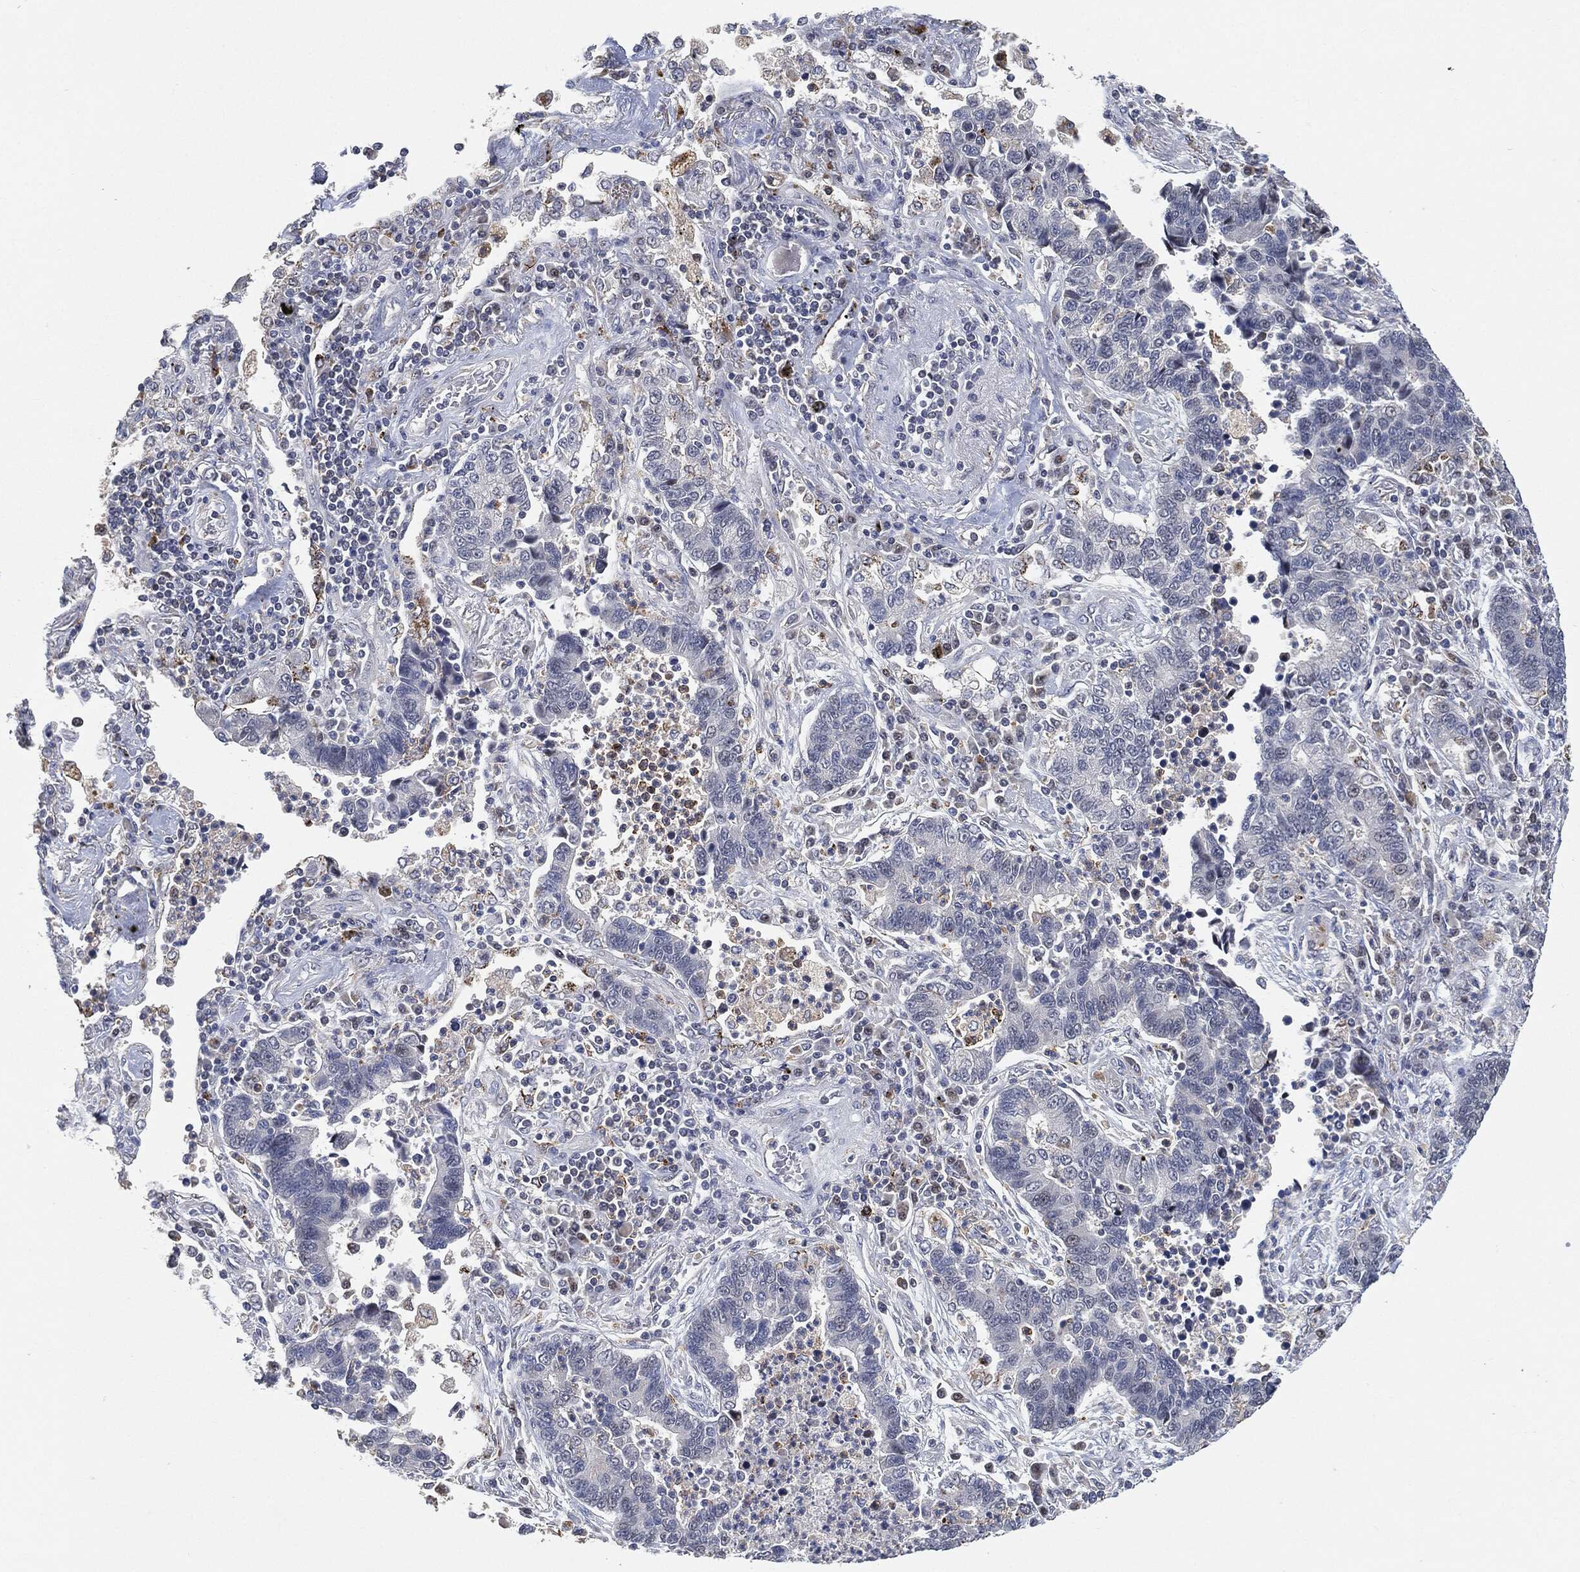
{"staining": {"intensity": "negative", "quantity": "none", "location": "none"}, "tissue": "lung cancer", "cell_type": "Tumor cells", "image_type": "cancer", "snomed": [{"axis": "morphology", "description": "Adenocarcinoma, NOS"}, {"axis": "topography", "description": "Lung"}], "caption": "DAB immunohistochemical staining of human lung adenocarcinoma exhibits no significant expression in tumor cells. (DAB (3,3'-diaminobenzidine) IHC with hematoxylin counter stain).", "gene": "VSIG4", "patient": {"sex": "female", "age": 57}}